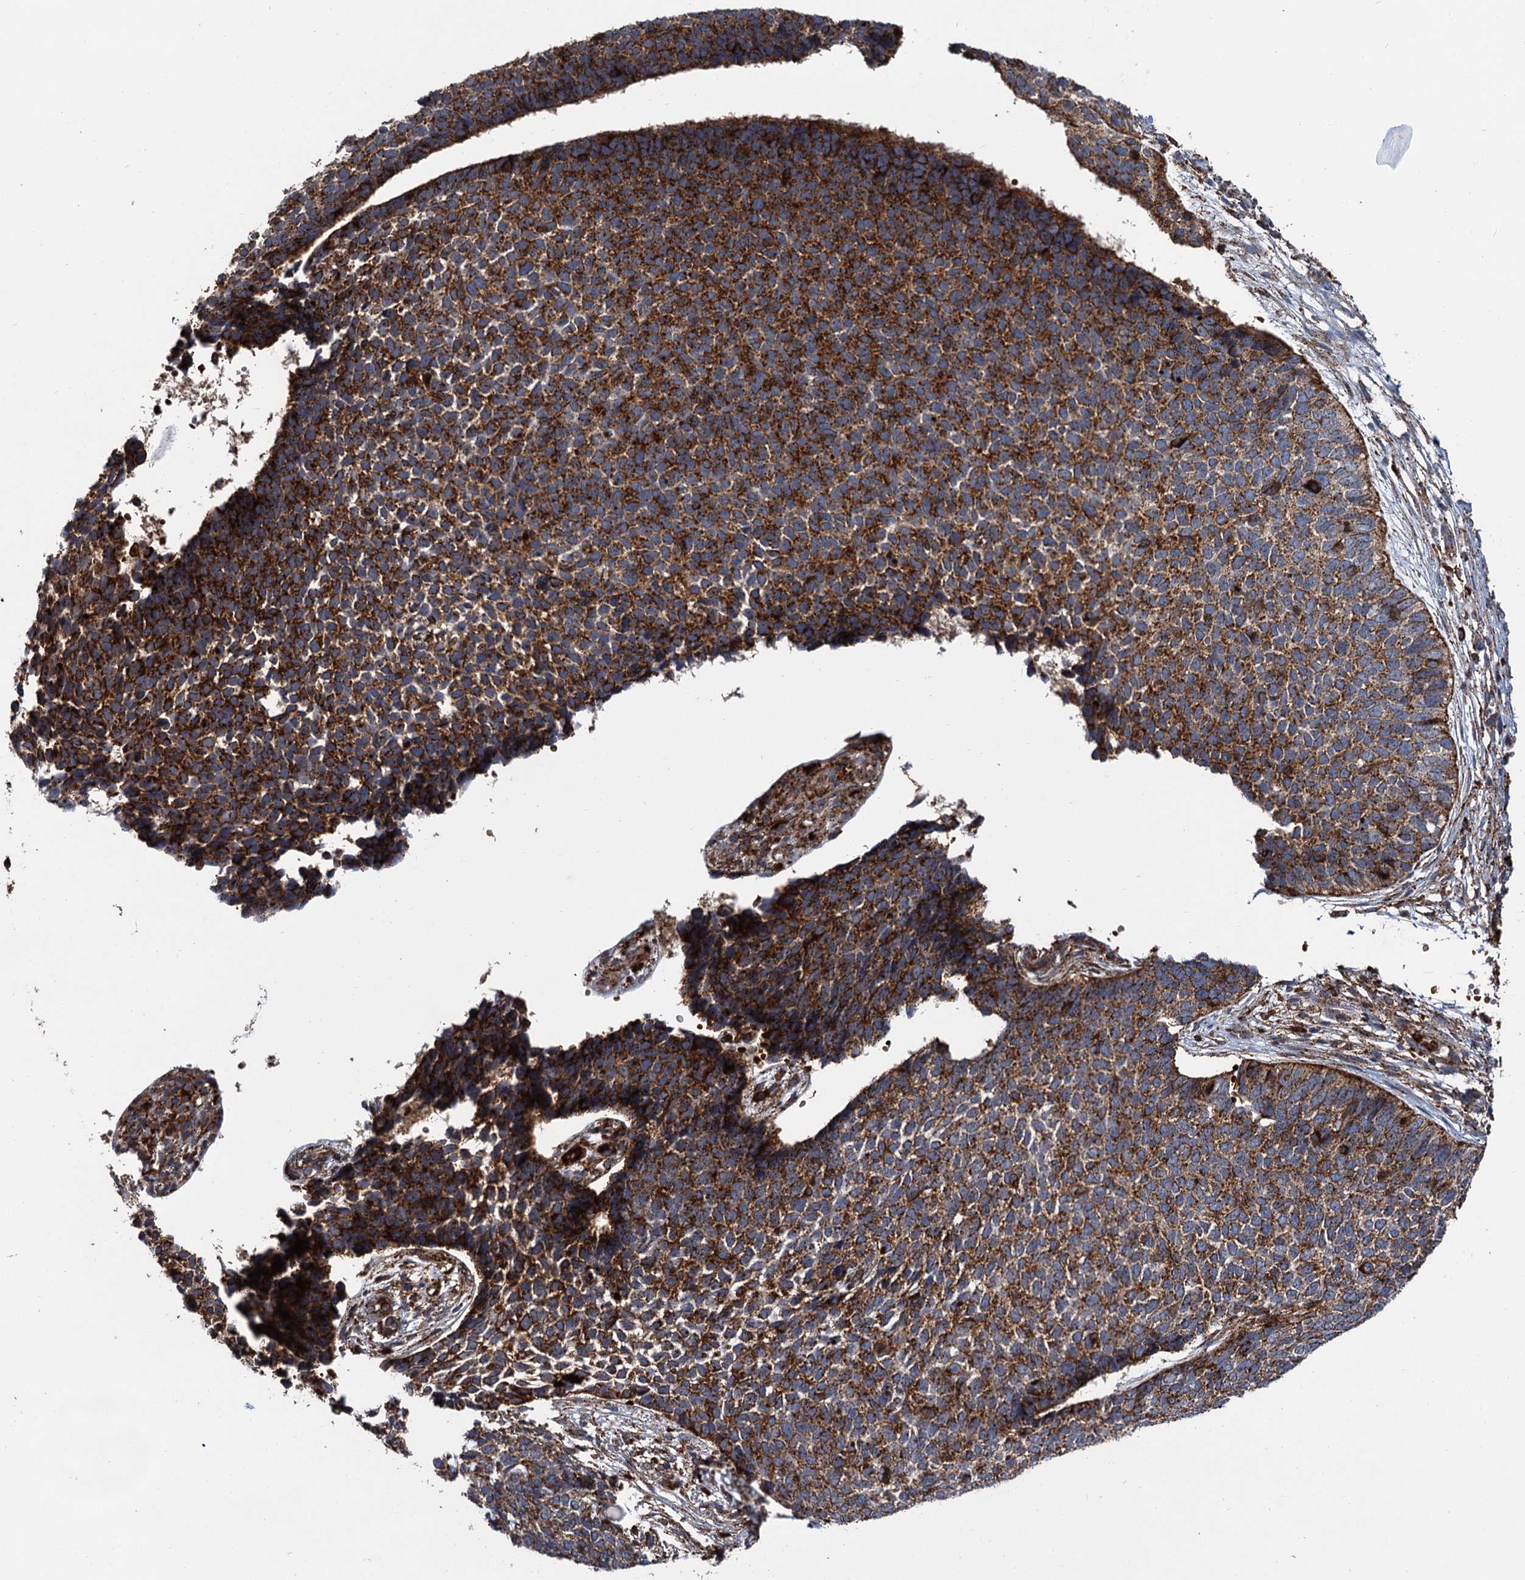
{"staining": {"intensity": "strong", "quantity": ">75%", "location": "cytoplasmic/membranous"}, "tissue": "skin cancer", "cell_type": "Tumor cells", "image_type": "cancer", "snomed": [{"axis": "morphology", "description": "Basal cell carcinoma"}, {"axis": "topography", "description": "Skin"}], "caption": "About >75% of tumor cells in skin basal cell carcinoma demonstrate strong cytoplasmic/membranous protein positivity as visualized by brown immunohistochemical staining.", "gene": "GBA1", "patient": {"sex": "female", "age": 84}}